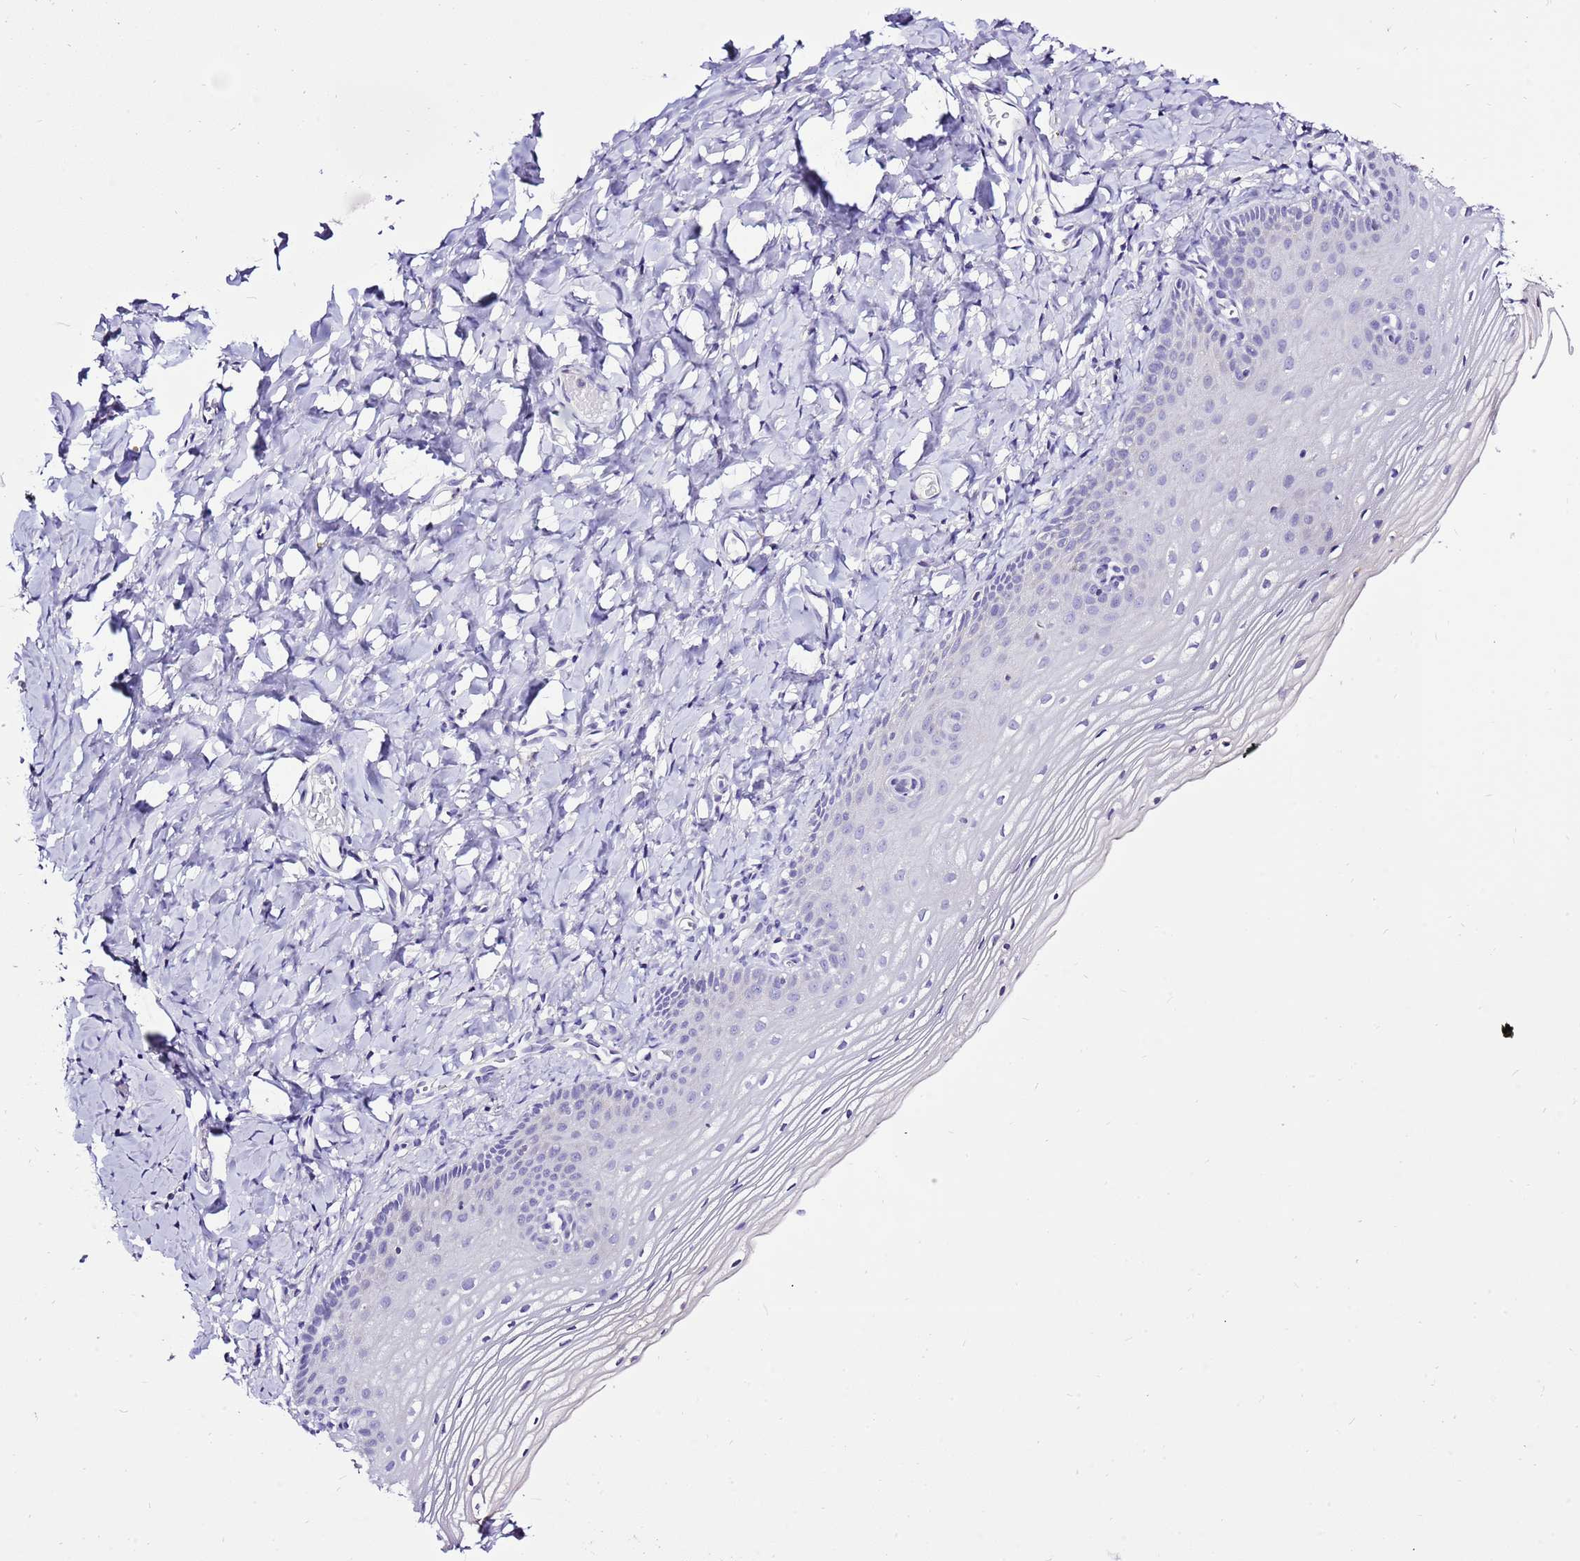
{"staining": {"intensity": "negative", "quantity": "none", "location": "none"}, "tissue": "vagina", "cell_type": "Squamous epithelial cells", "image_type": "normal", "snomed": [{"axis": "morphology", "description": "Normal tissue, NOS"}, {"axis": "topography", "description": "Vagina"}], "caption": "Micrograph shows no protein expression in squamous epithelial cells of normal vagina. (IHC, brightfield microscopy, high magnification).", "gene": "GLCE", "patient": {"sex": "female", "age": 60}}